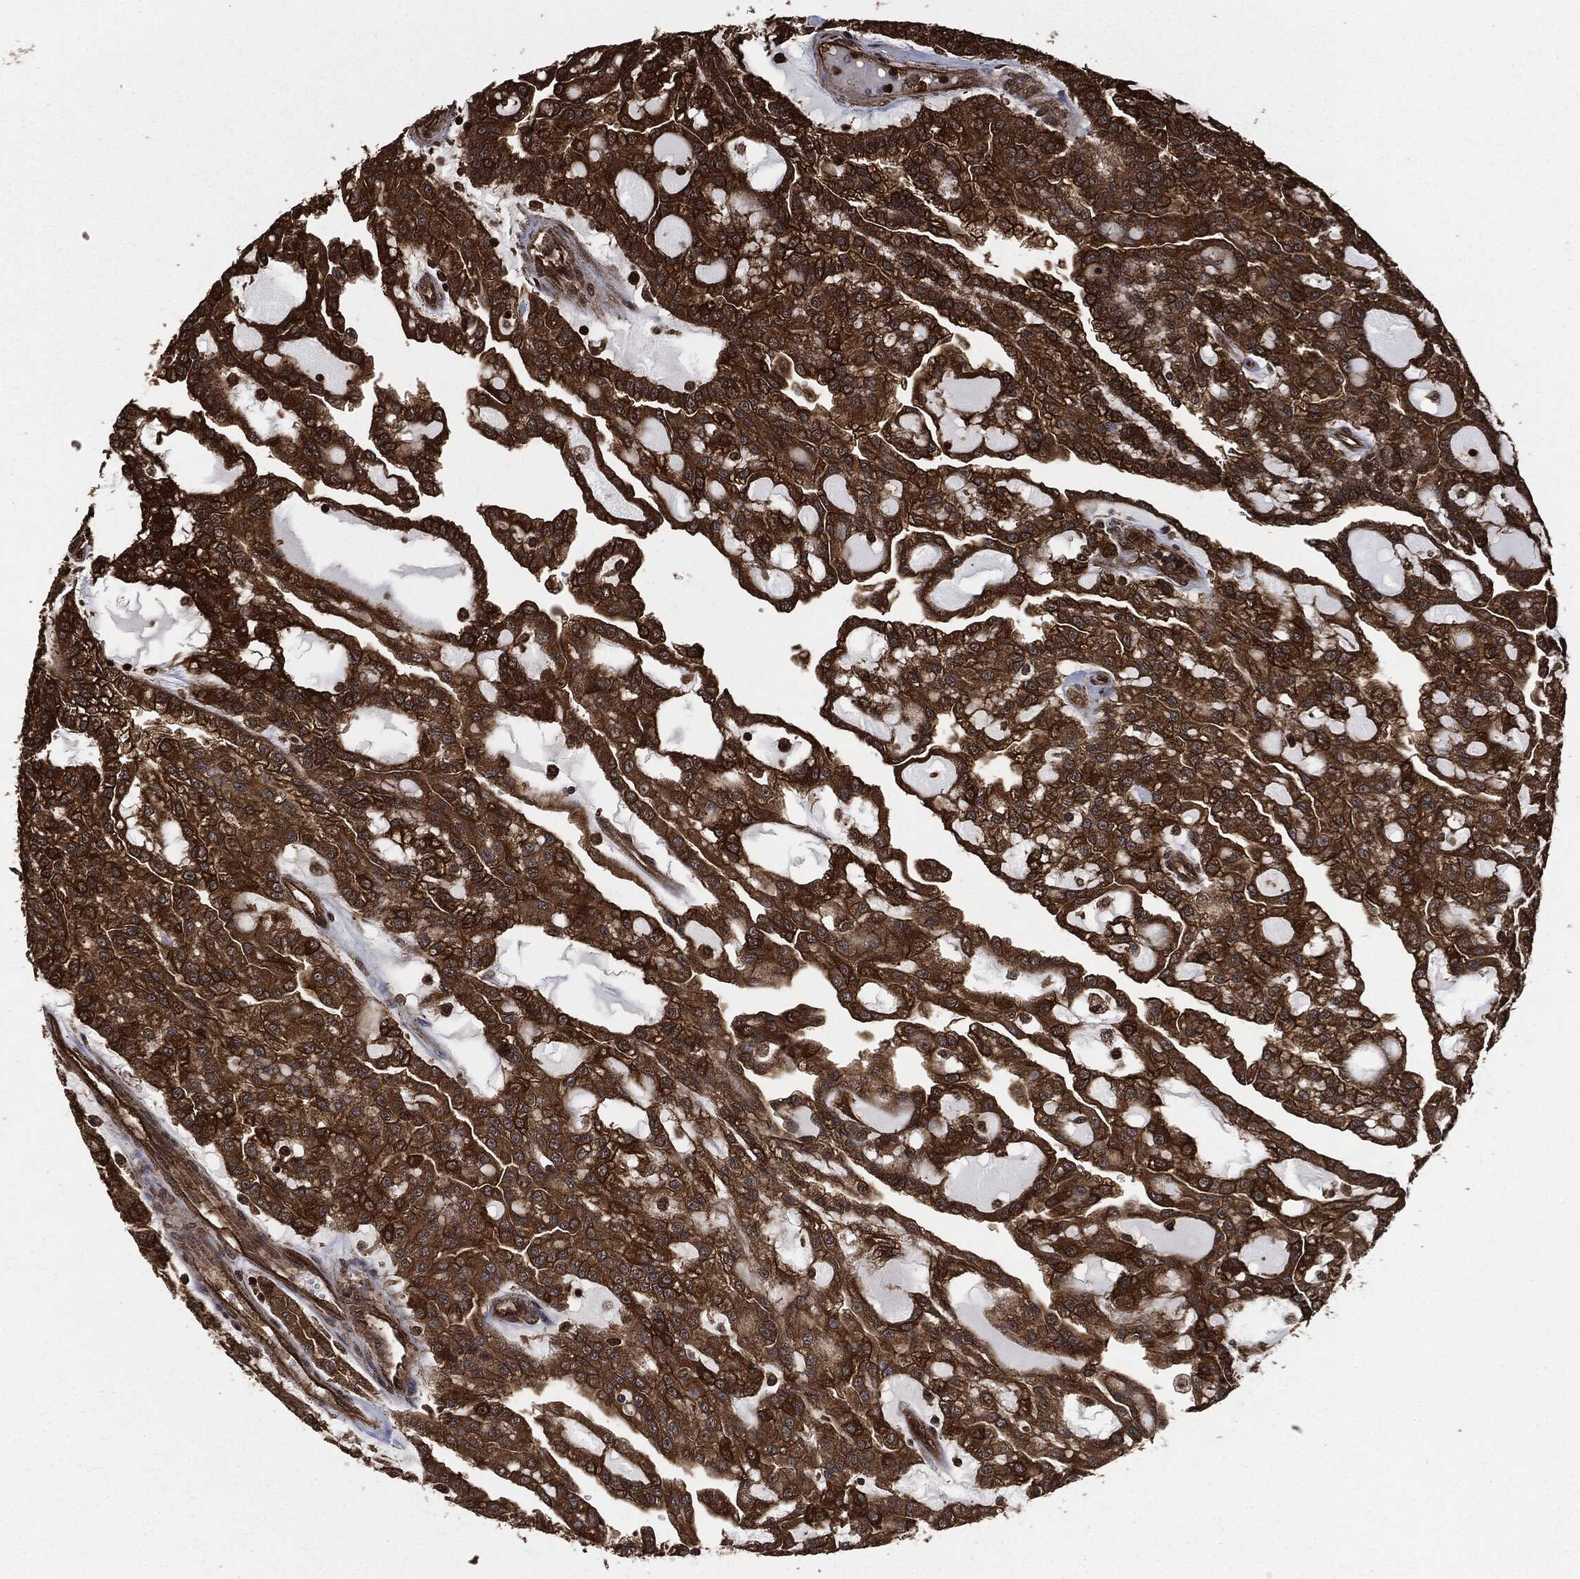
{"staining": {"intensity": "strong", "quantity": ">75%", "location": "cytoplasmic/membranous"}, "tissue": "renal cancer", "cell_type": "Tumor cells", "image_type": "cancer", "snomed": [{"axis": "morphology", "description": "Adenocarcinoma, NOS"}, {"axis": "topography", "description": "Kidney"}], "caption": "The image displays staining of renal cancer (adenocarcinoma), revealing strong cytoplasmic/membranous protein staining (brown color) within tumor cells.", "gene": "HRAS", "patient": {"sex": "male", "age": 63}}